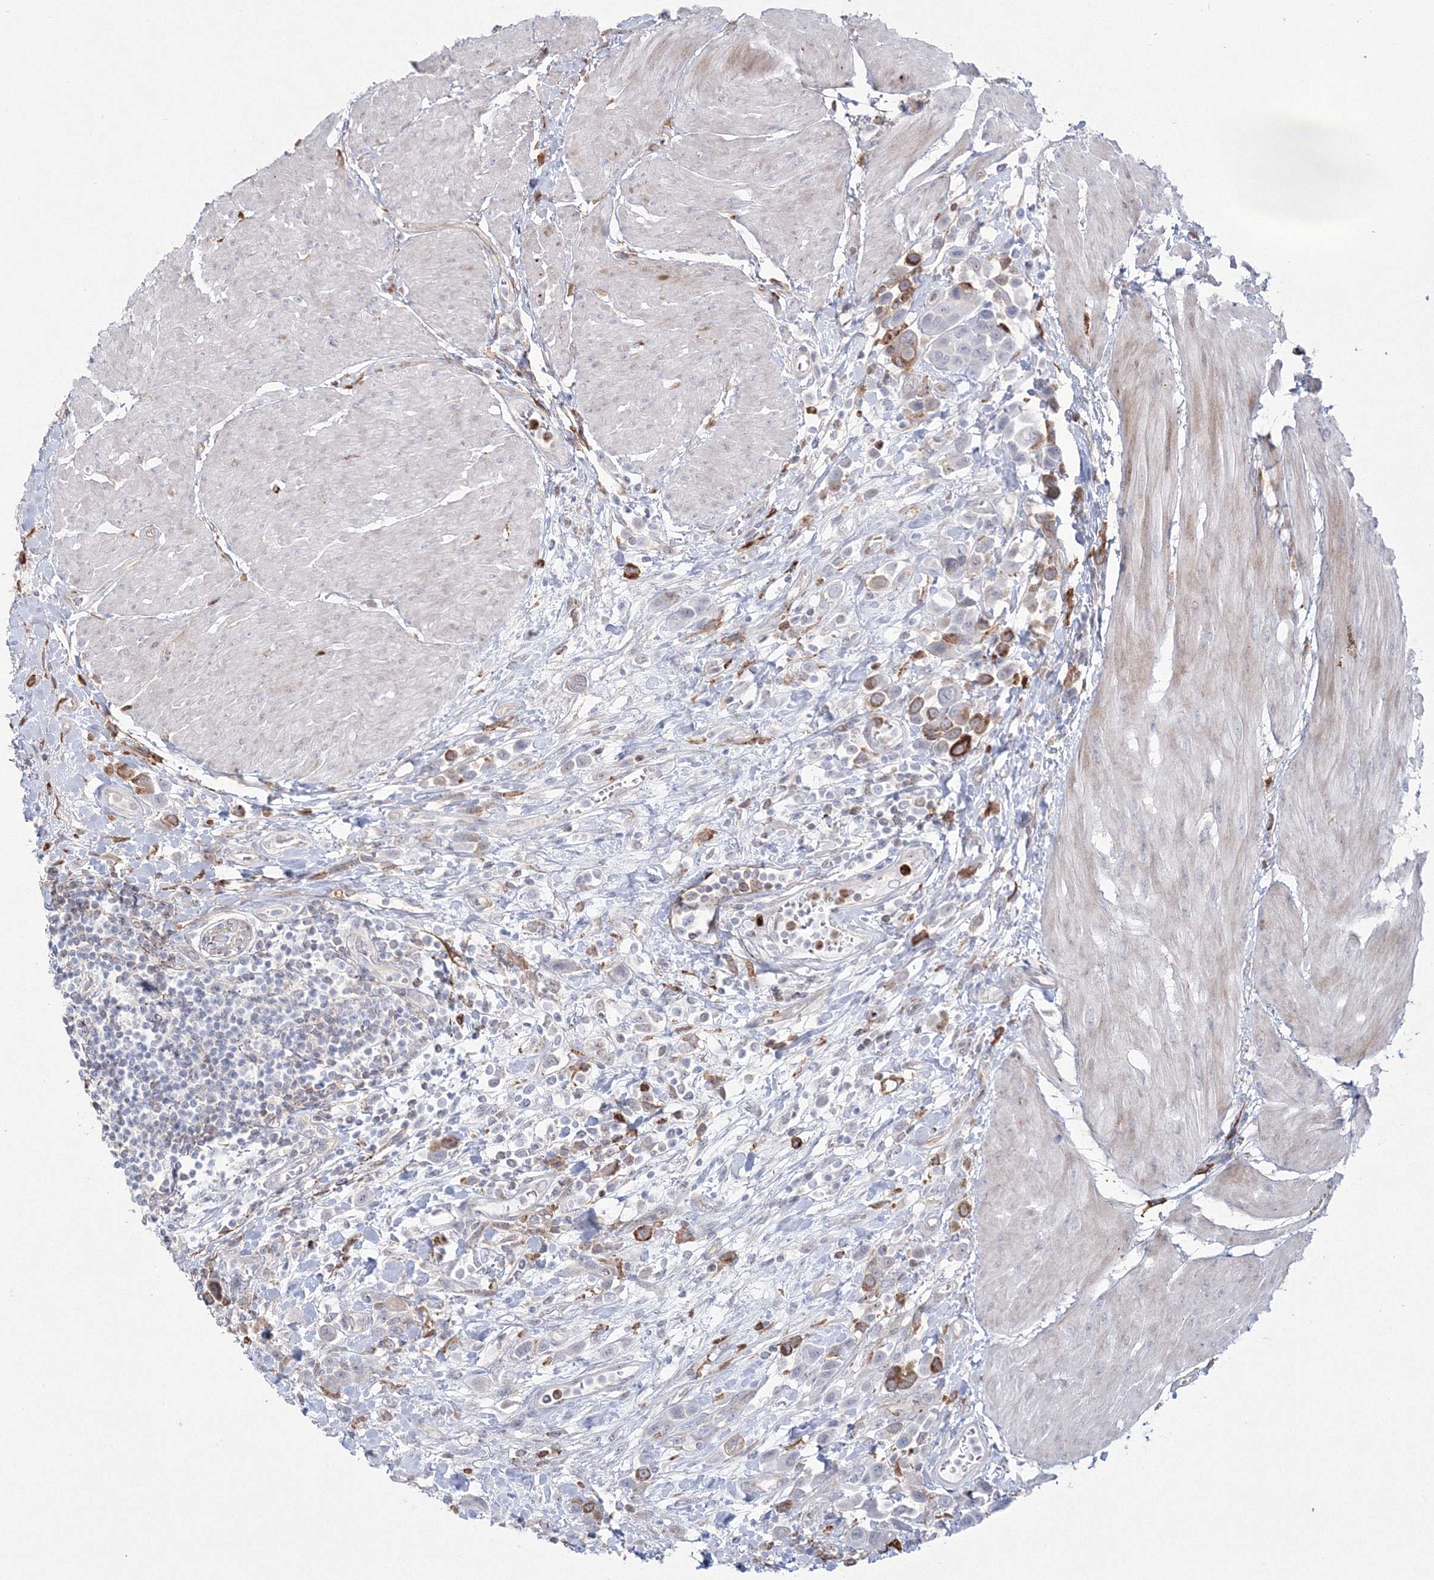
{"staining": {"intensity": "moderate", "quantity": "<25%", "location": "cytoplasmic/membranous"}, "tissue": "urothelial cancer", "cell_type": "Tumor cells", "image_type": "cancer", "snomed": [{"axis": "morphology", "description": "Urothelial carcinoma, High grade"}, {"axis": "topography", "description": "Urinary bladder"}], "caption": "High-grade urothelial carcinoma stained with a protein marker shows moderate staining in tumor cells.", "gene": "HYAL2", "patient": {"sex": "male", "age": 50}}